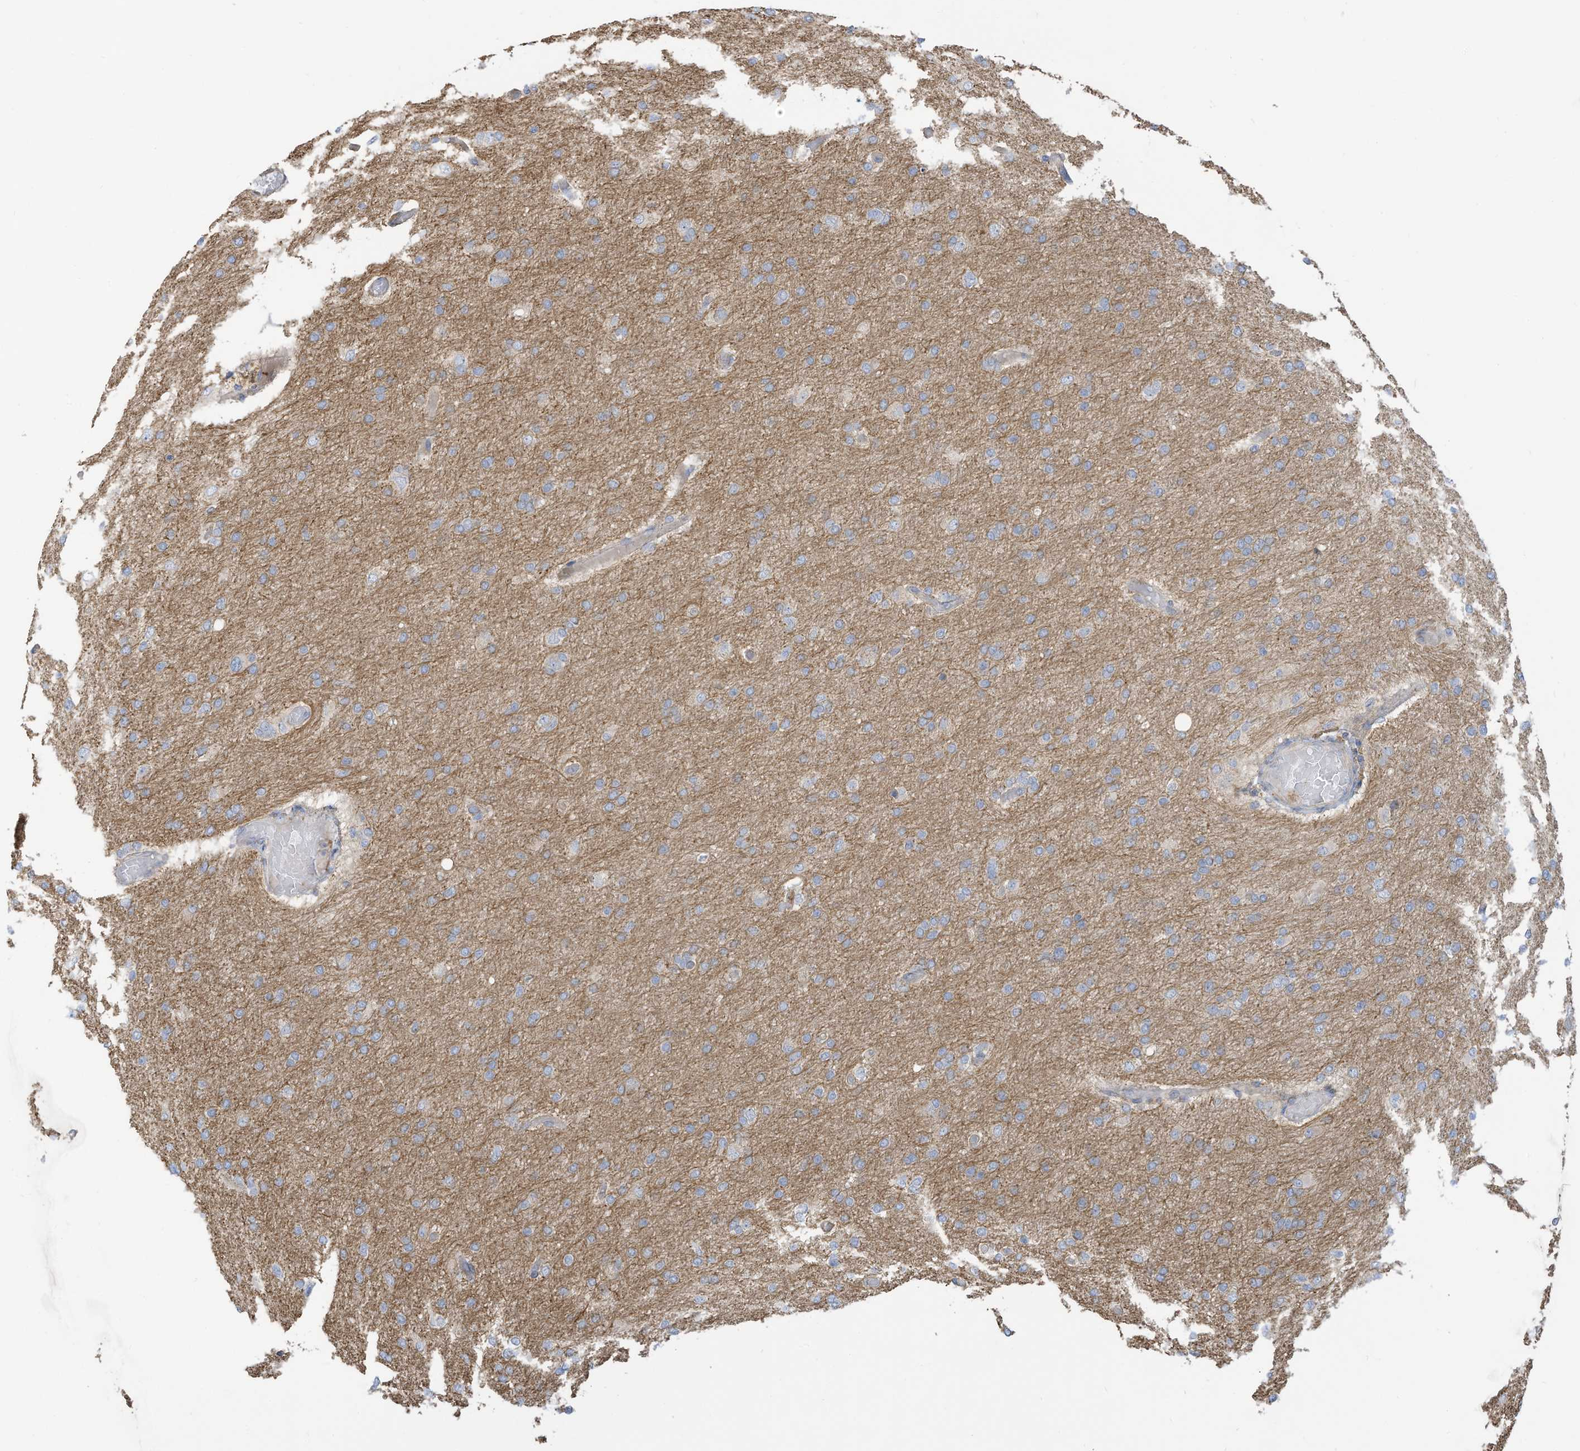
{"staining": {"intensity": "negative", "quantity": "none", "location": "none"}, "tissue": "glioma", "cell_type": "Tumor cells", "image_type": "cancer", "snomed": [{"axis": "morphology", "description": "Glioma, malignant, High grade"}, {"axis": "topography", "description": "Cerebral cortex"}], "caption": "Immunohistochemistry (IHC) photomicrograph of neoplastic tissue: human glioma stained with DAB (3,3'-diaminobenzidine) shows no significant protein expression in tumor cells. The staining is performed using DAB (3,3'-diaminobenzidine) brown chromogen with nuclei counter-stained in using hematoxylin.", "gene": "GTPBP2", "patient": {"sex": "female", "age": 36}}